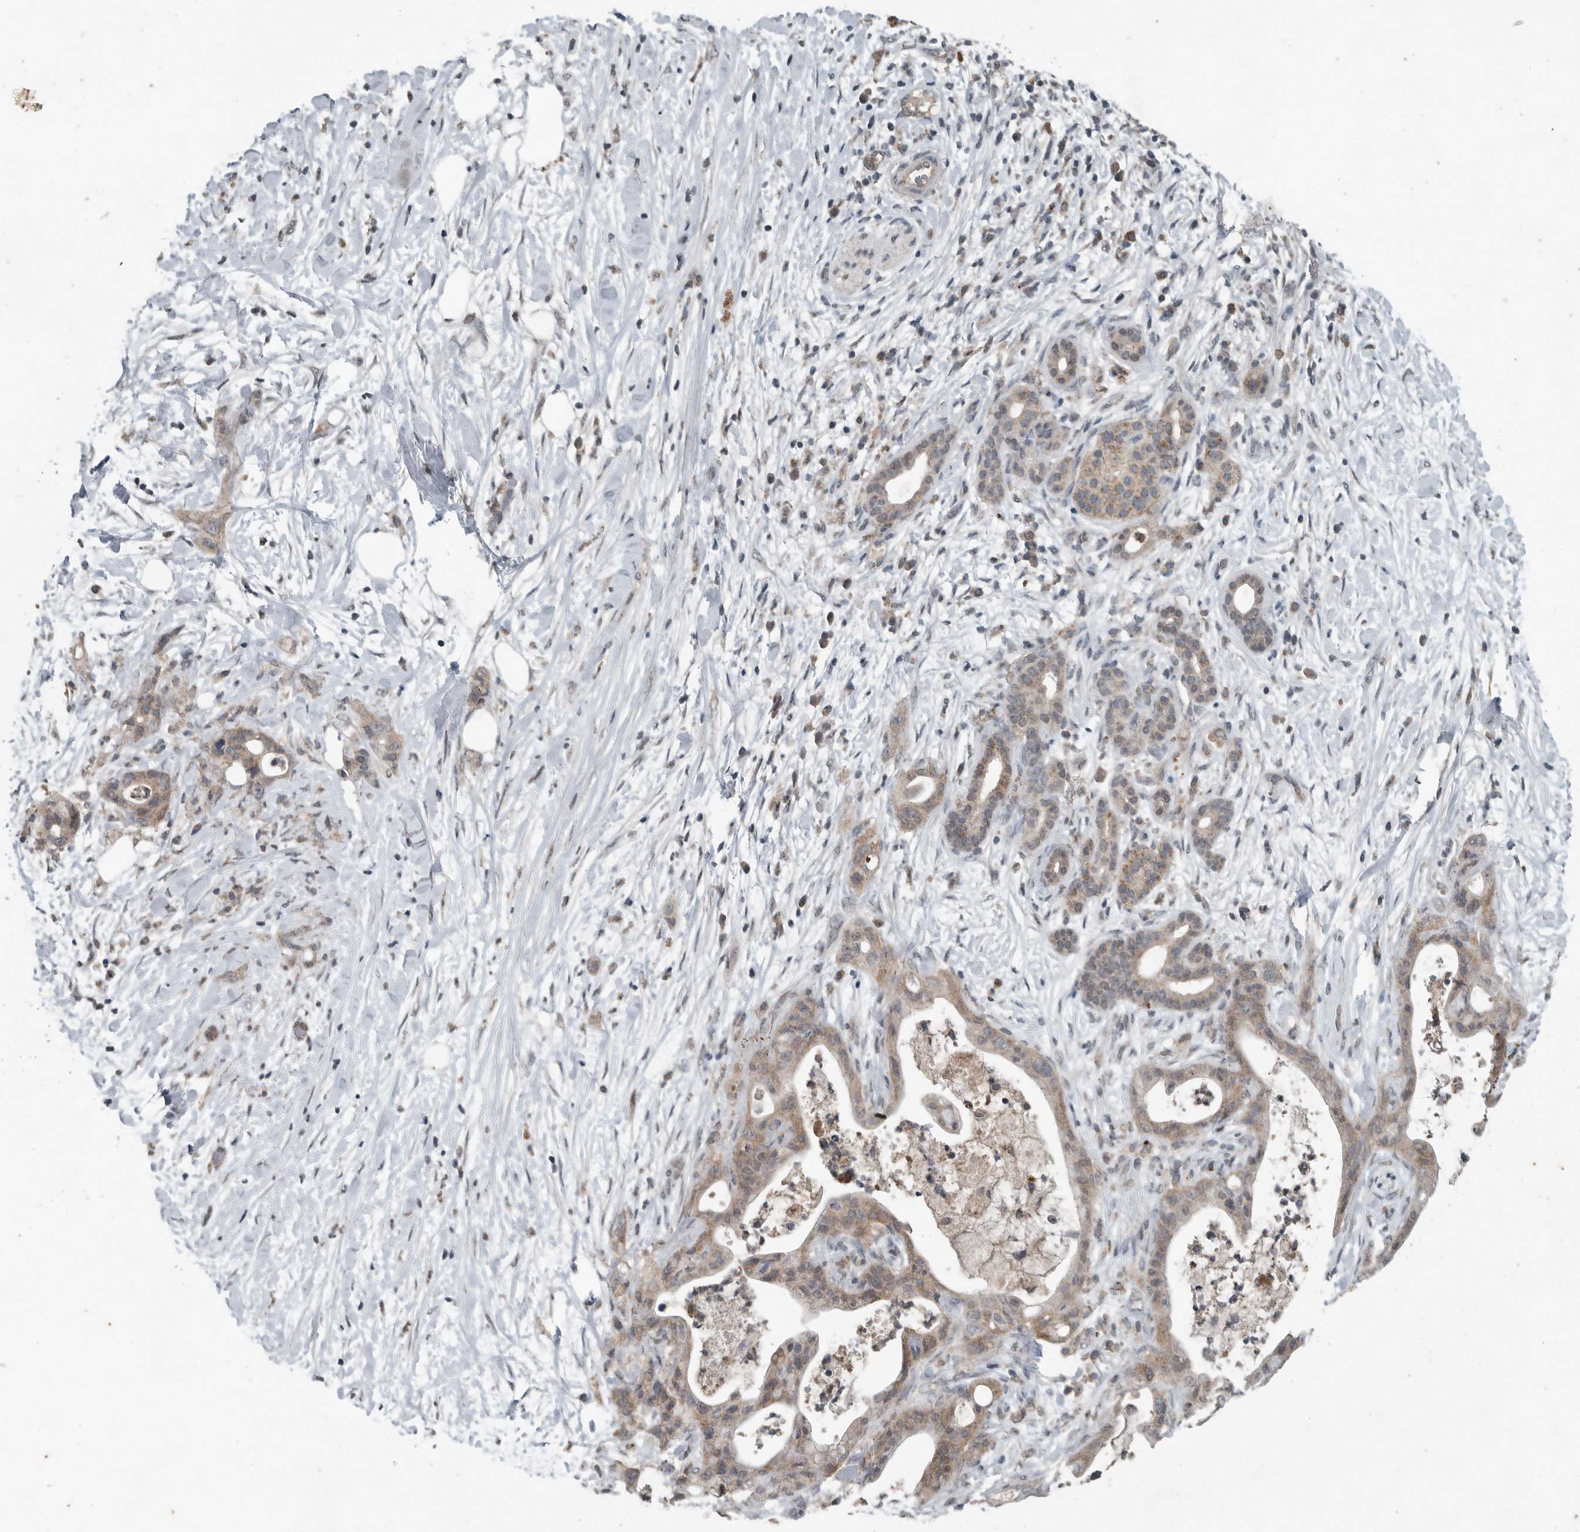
{"staining": {"intensity": "weak", "quantity": ">75%", "location": "cytoplasmic/membranous"}, "tissue": "pancreatic cancer", "cell_type": "Tumor cells", "image_type": "cancer", "snomed": [{"axis": "morphology", "description": "Adenocarcinoma, NOS"}, {"axis": "topography", "description": "Pancreas"}], "caption": "Adenocarcinoma (pancreatic) stained with a brown dye shows weak cytoplasmic/membranous positive positivity in about >75% of tumor cells.", "gene": "IL6ST", "patient": {"sex": "male", "age": 58}}